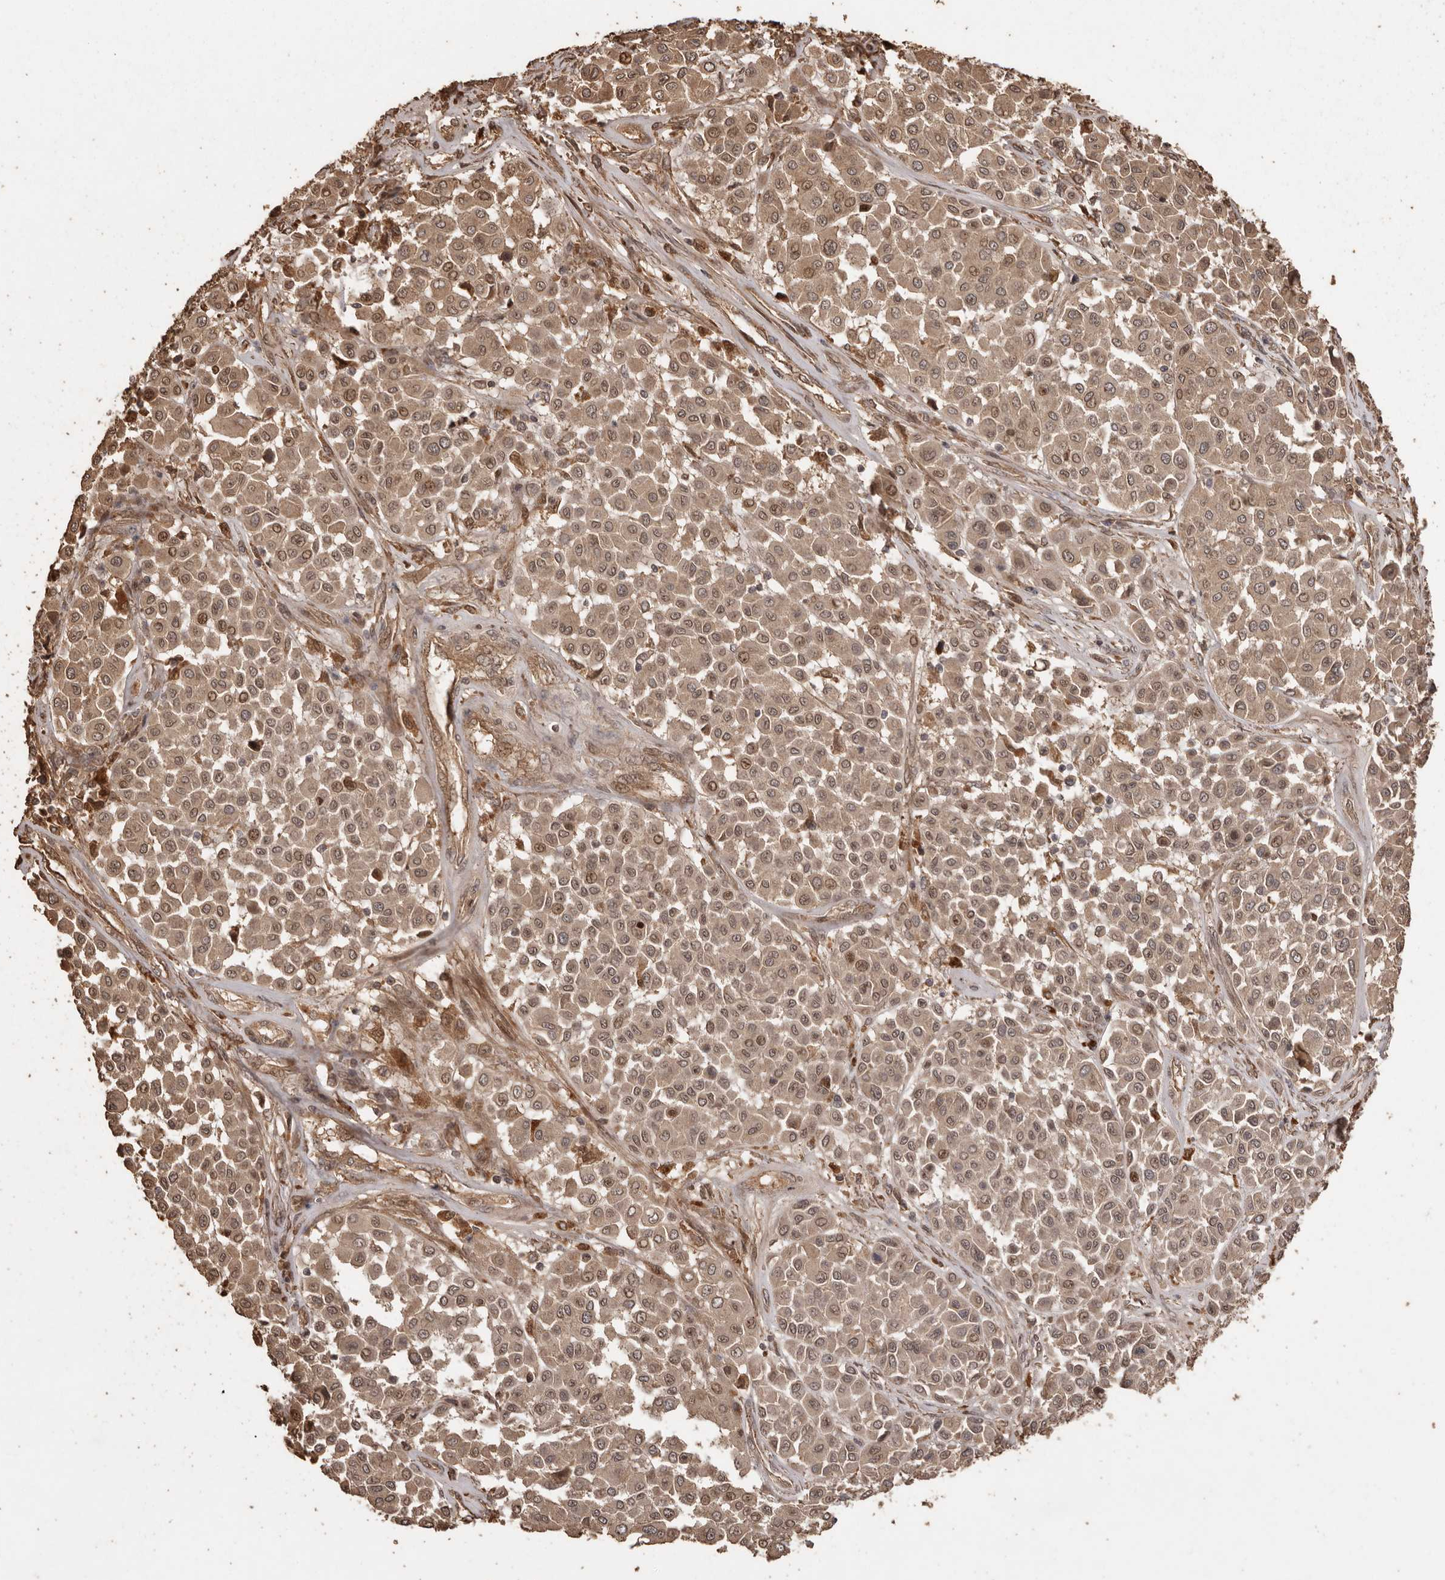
{"staining": {"intensity": "moderate", "quantity": ">75%", "location": "cytoplasmic/membranous,nuclear"}, "tissue": "melanoma", "cell_type": "Tumor cells", "image_type": "cancer", "snomed": [{"axis": "morphology", "description": "Malignant melanoma, Metastatic site"}, {"axis": "topography", "description": "Soft tissue"}], "caption": "Immunohistochemical staining of malignant melanoma (metastatic site) demonstrates medium levels of moderate cytoplasmic/membranous and nuclear protein expression in approximately >75% of tumor cells.", "gene": "NUP43", "patient": {"sex": "male", "age": 41}}